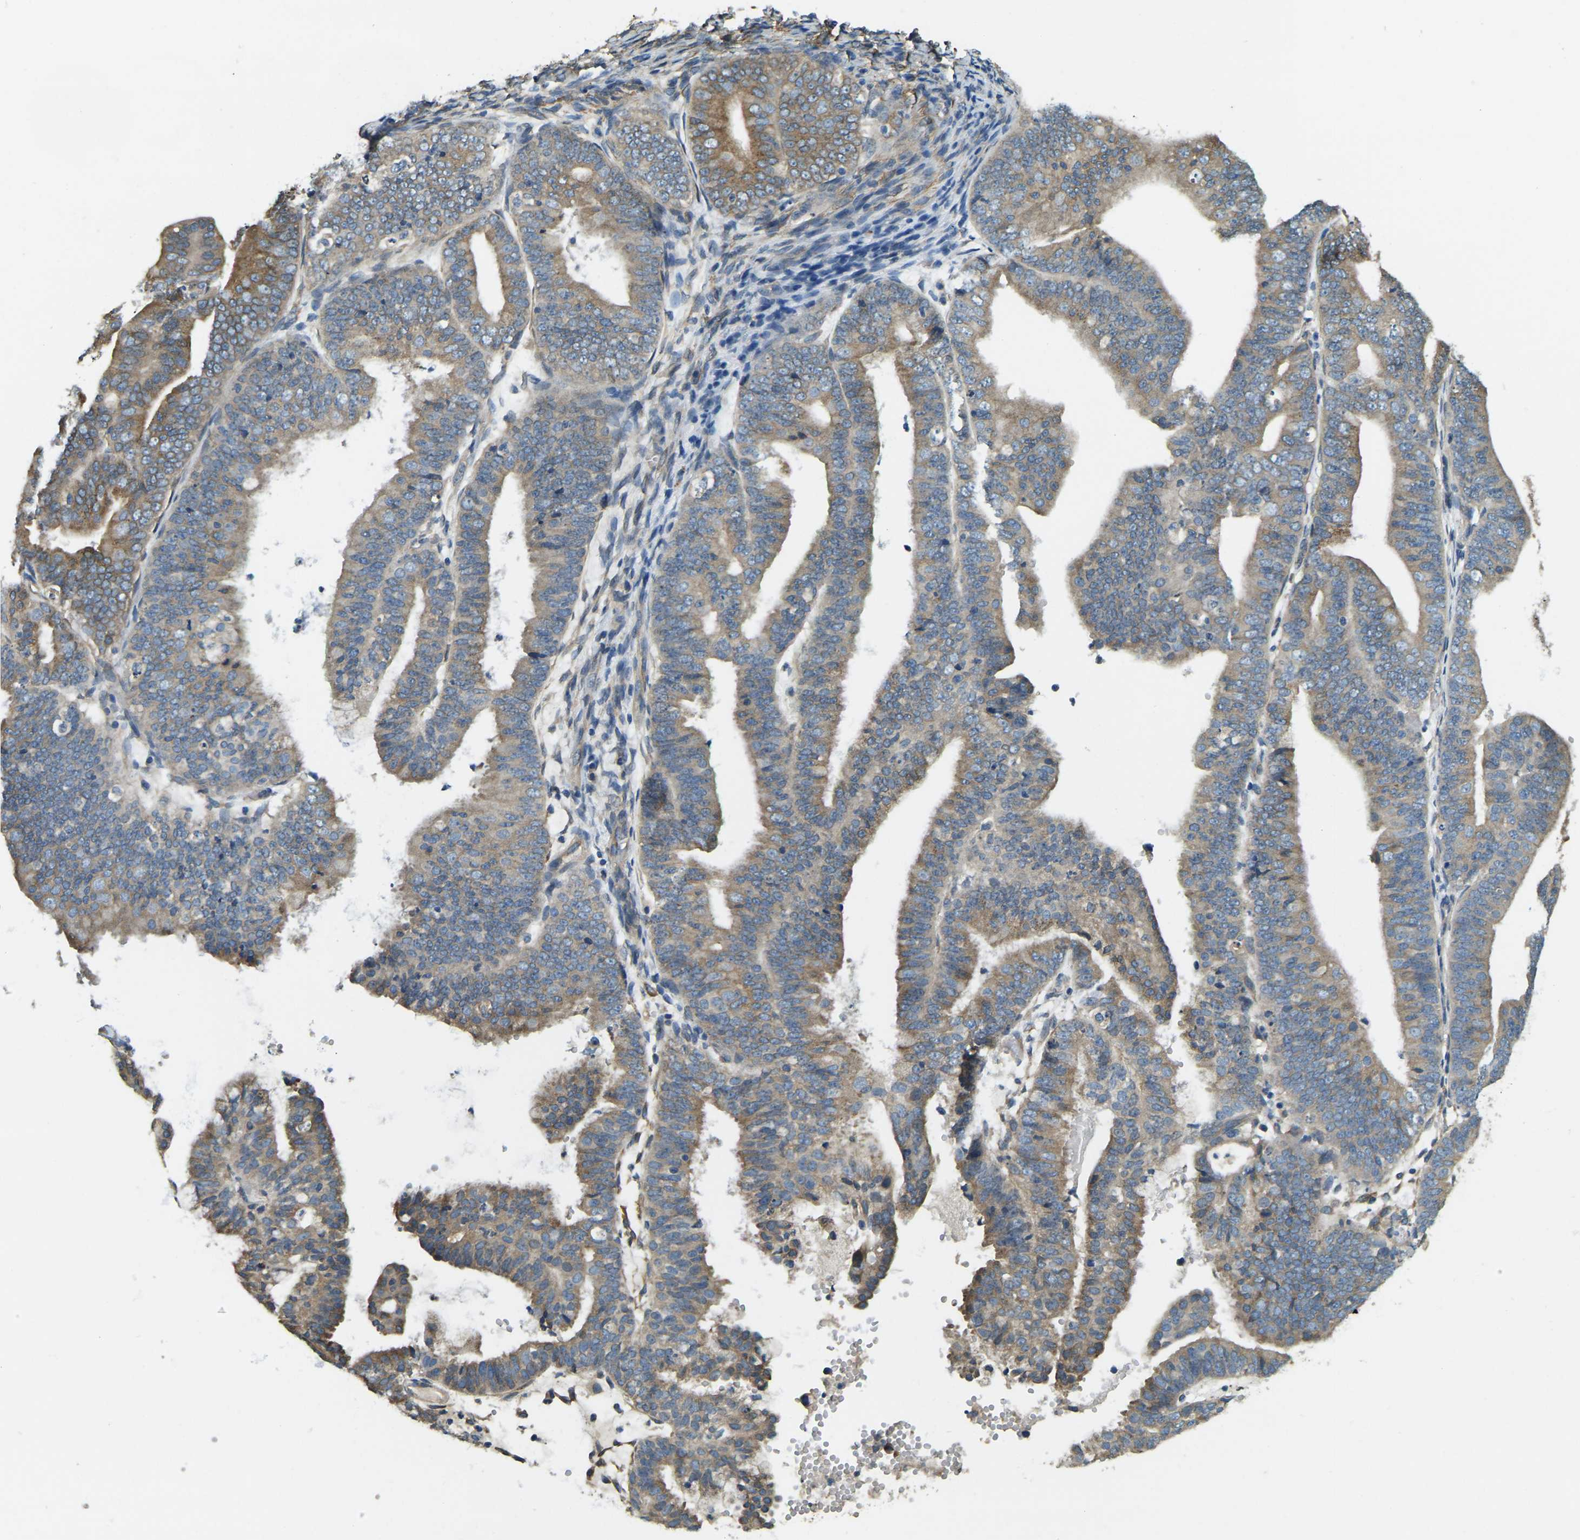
{"staining": {"intensity": "moderate", "quantity": ">75%", "location": "cytoplasmic/membranous"}, "tissue": "endometrial cancer", "cell_type": "Tumor cells", "image_type": "cancer", "snomed": [{"axis": "morphology", "description": "Adenocarcinoma, NOS"}, {"axis": "topography", "description": "Endometrium"}], "caption": "Endometrial cancer (adenocarcinoma) stained for a protein (brown) displays moderate cytoplasmic/membranous positive staining in about >75% of tumor cells.", "gene": "ERGIC1", "patient": {"sex": "female", "age": 63}}